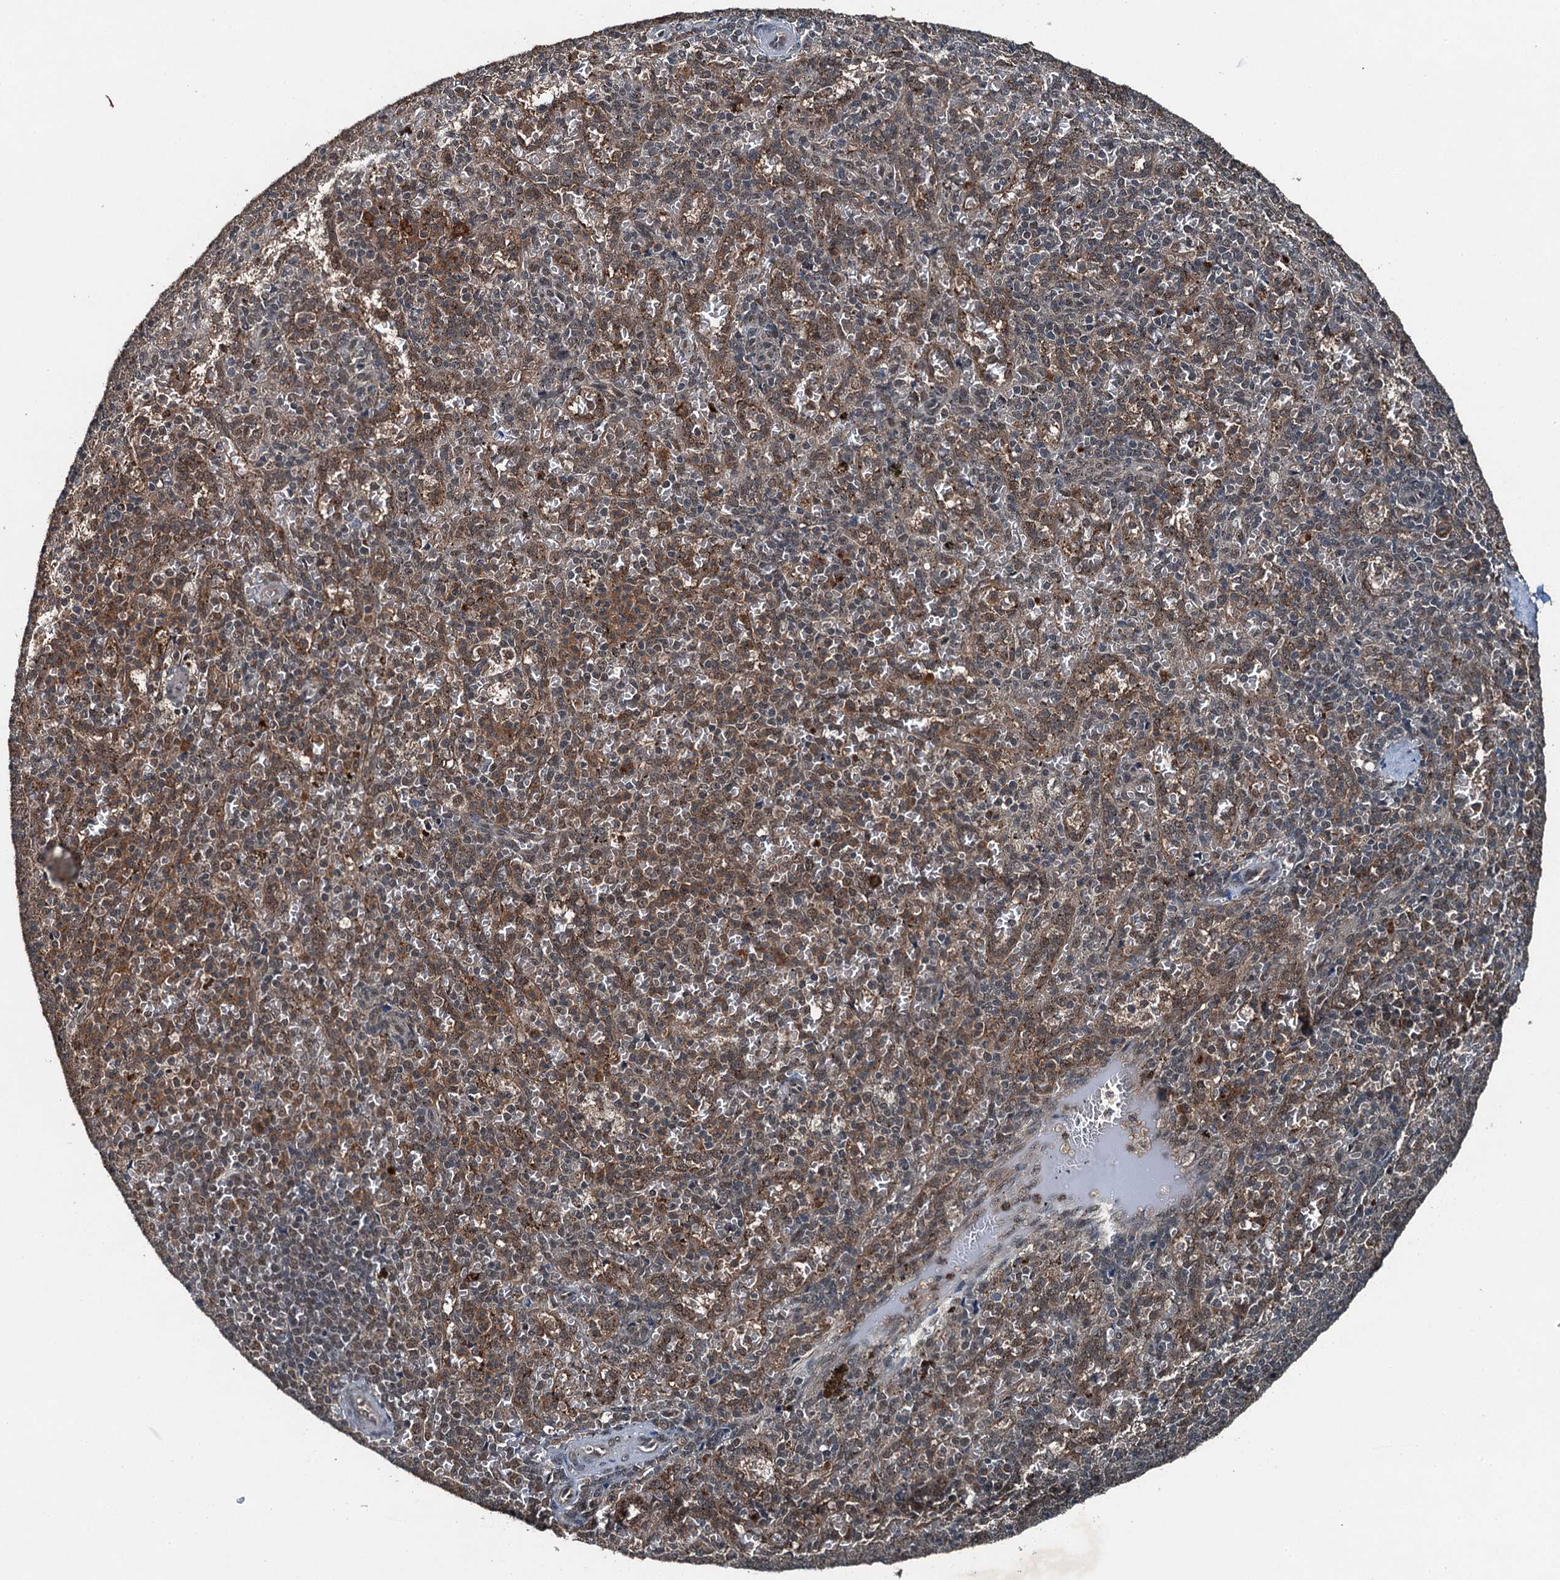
{"staining": {"intensity": "moderate", "quantity": "<25%", "location": "cytoplasmic/membranous"}, "tissue": "spleen", "cell_type": "Cells in red pulp", "image_type": "normal", "snomed": [{"axis": "morphology", "description": "Normal tissue, NOS"}, {"axis": "topography", "description": "Spleen"}], "caption": "Immunohistochemical staining of normal human spleen shows <25% levels of moderate cytoplasmic/membranous protein expression in about <25% of cells in red pulp. Ihc stains the protein of interest in brown and the nuclei are stained blue.", "gene": "UBXN6", "patient": {"sex": "female", "age": 21}}